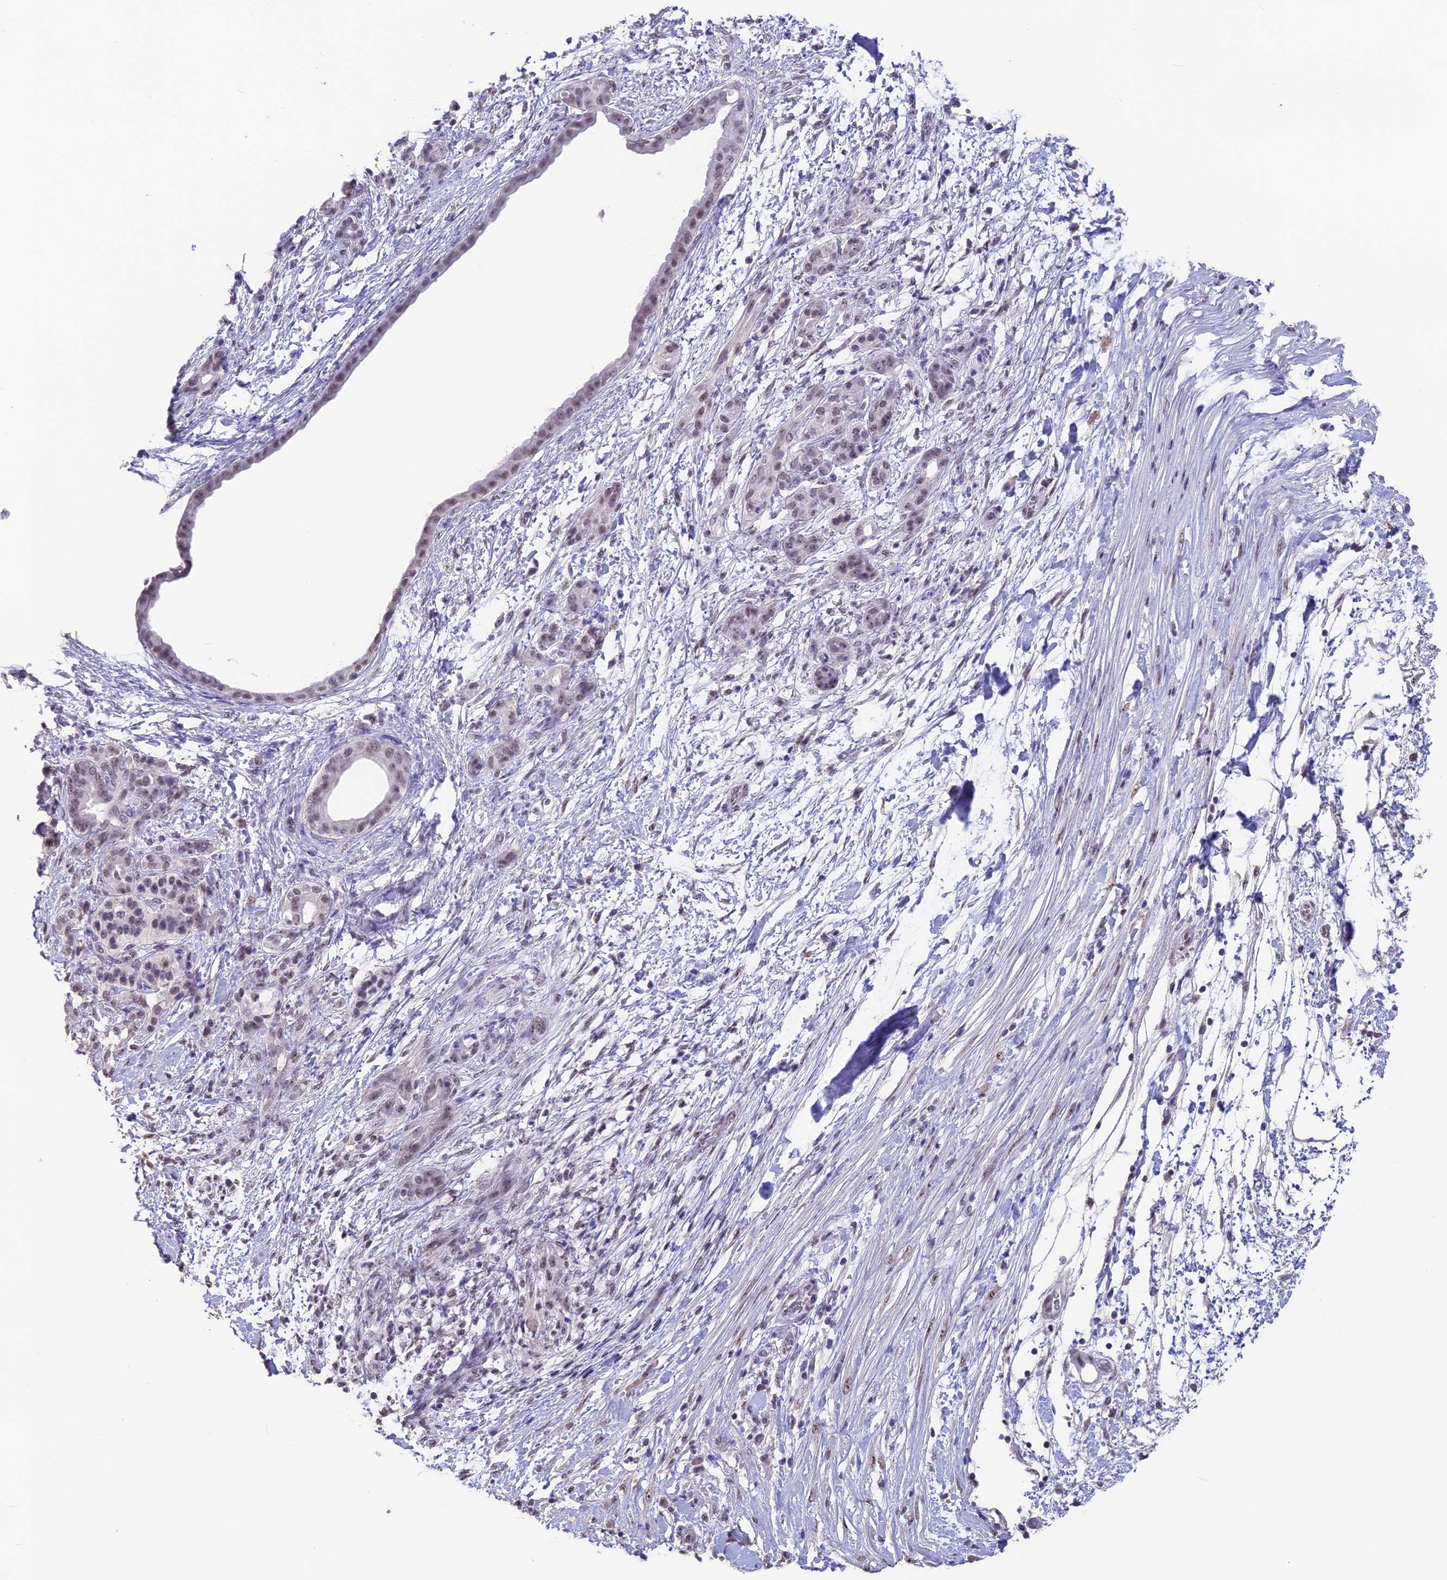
{"staining": {"intensity": "weak", "quantity": "25%-75%", "location": "nuclear"}, "tissue": "pancreatic cancer", "cell_type": "Tumor cells", "image_type": "cancer", "snomed": [{"axis": "morphology", "description": "Adenocarcinoma, NOS"}, {"axis": "topography", "description": "Pancreas"}], "caption": "Immunohistochemistry (DAB (3,3'-diaminobenzidine)) staining of pancreatic cancer (adenocarcinoma) exhibits weak nuclear protein expression in about 25%-75% of tumor cells.", "gene": "SETD2", "patient": {"sex": "female", "age": 55}}